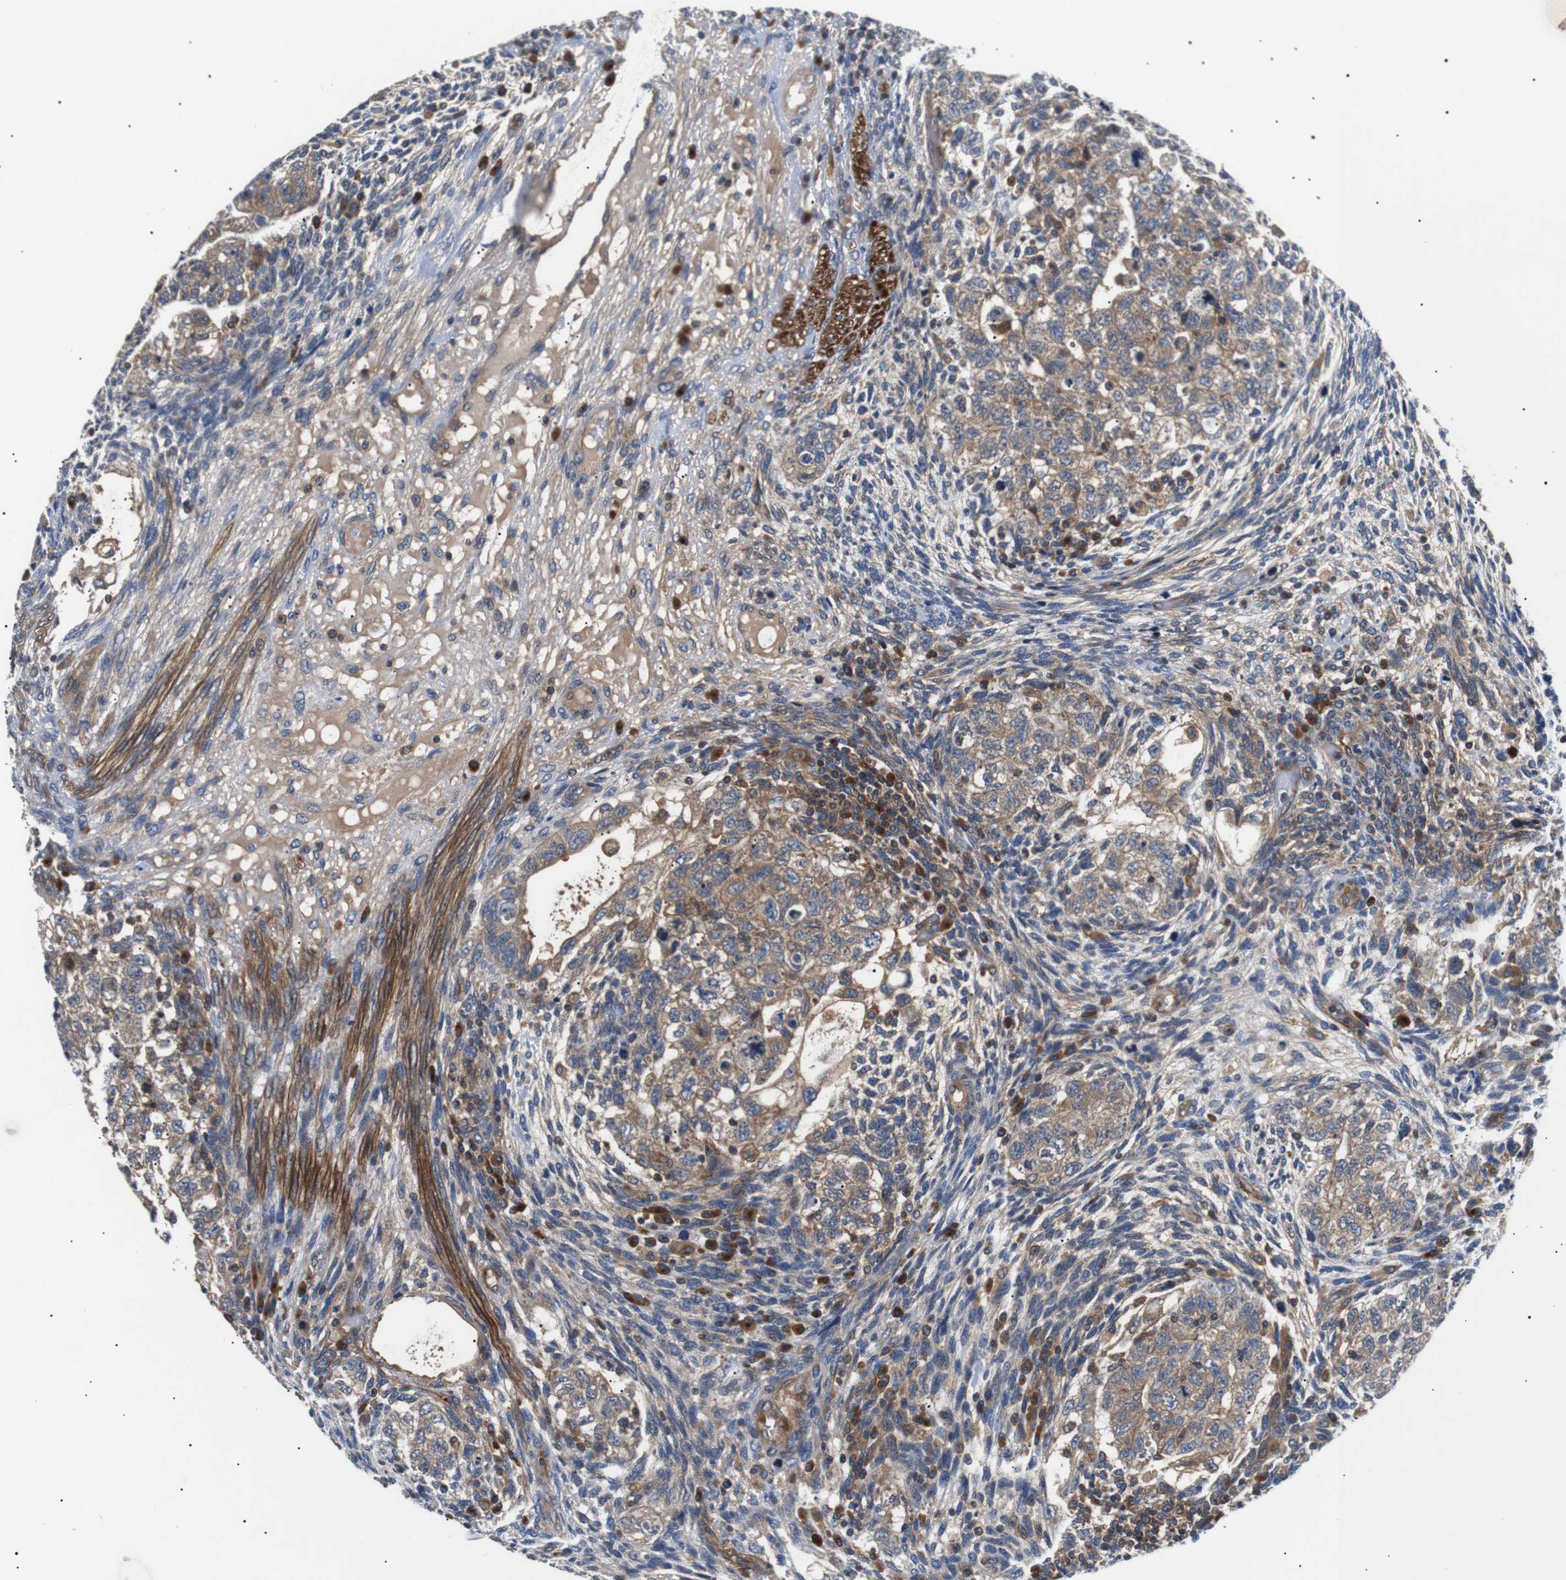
{"staining": {"intensity": "moderate", "quantity": ">75%", "location": "cytoplasmic/membranous"}, "tissue": "testis cancer", "cell_type": "Tumor cells", "image_type": "cancer", "snomed": [{"axis": "morphology", "description": "Normal tissue, NOS"}, {"axis": "morphology", "description": "Carcinoma, Embryonal, NOS"}, {"axis": "topography", "description": "Testis"}], "caption": "Moderate cytoplasmic/membranous expression is identified in about >75% of tumor cells in embryonal carcinoma (testis).", "gene": "DIPK1A", "patient": {"sex": "male", "age": 36}}